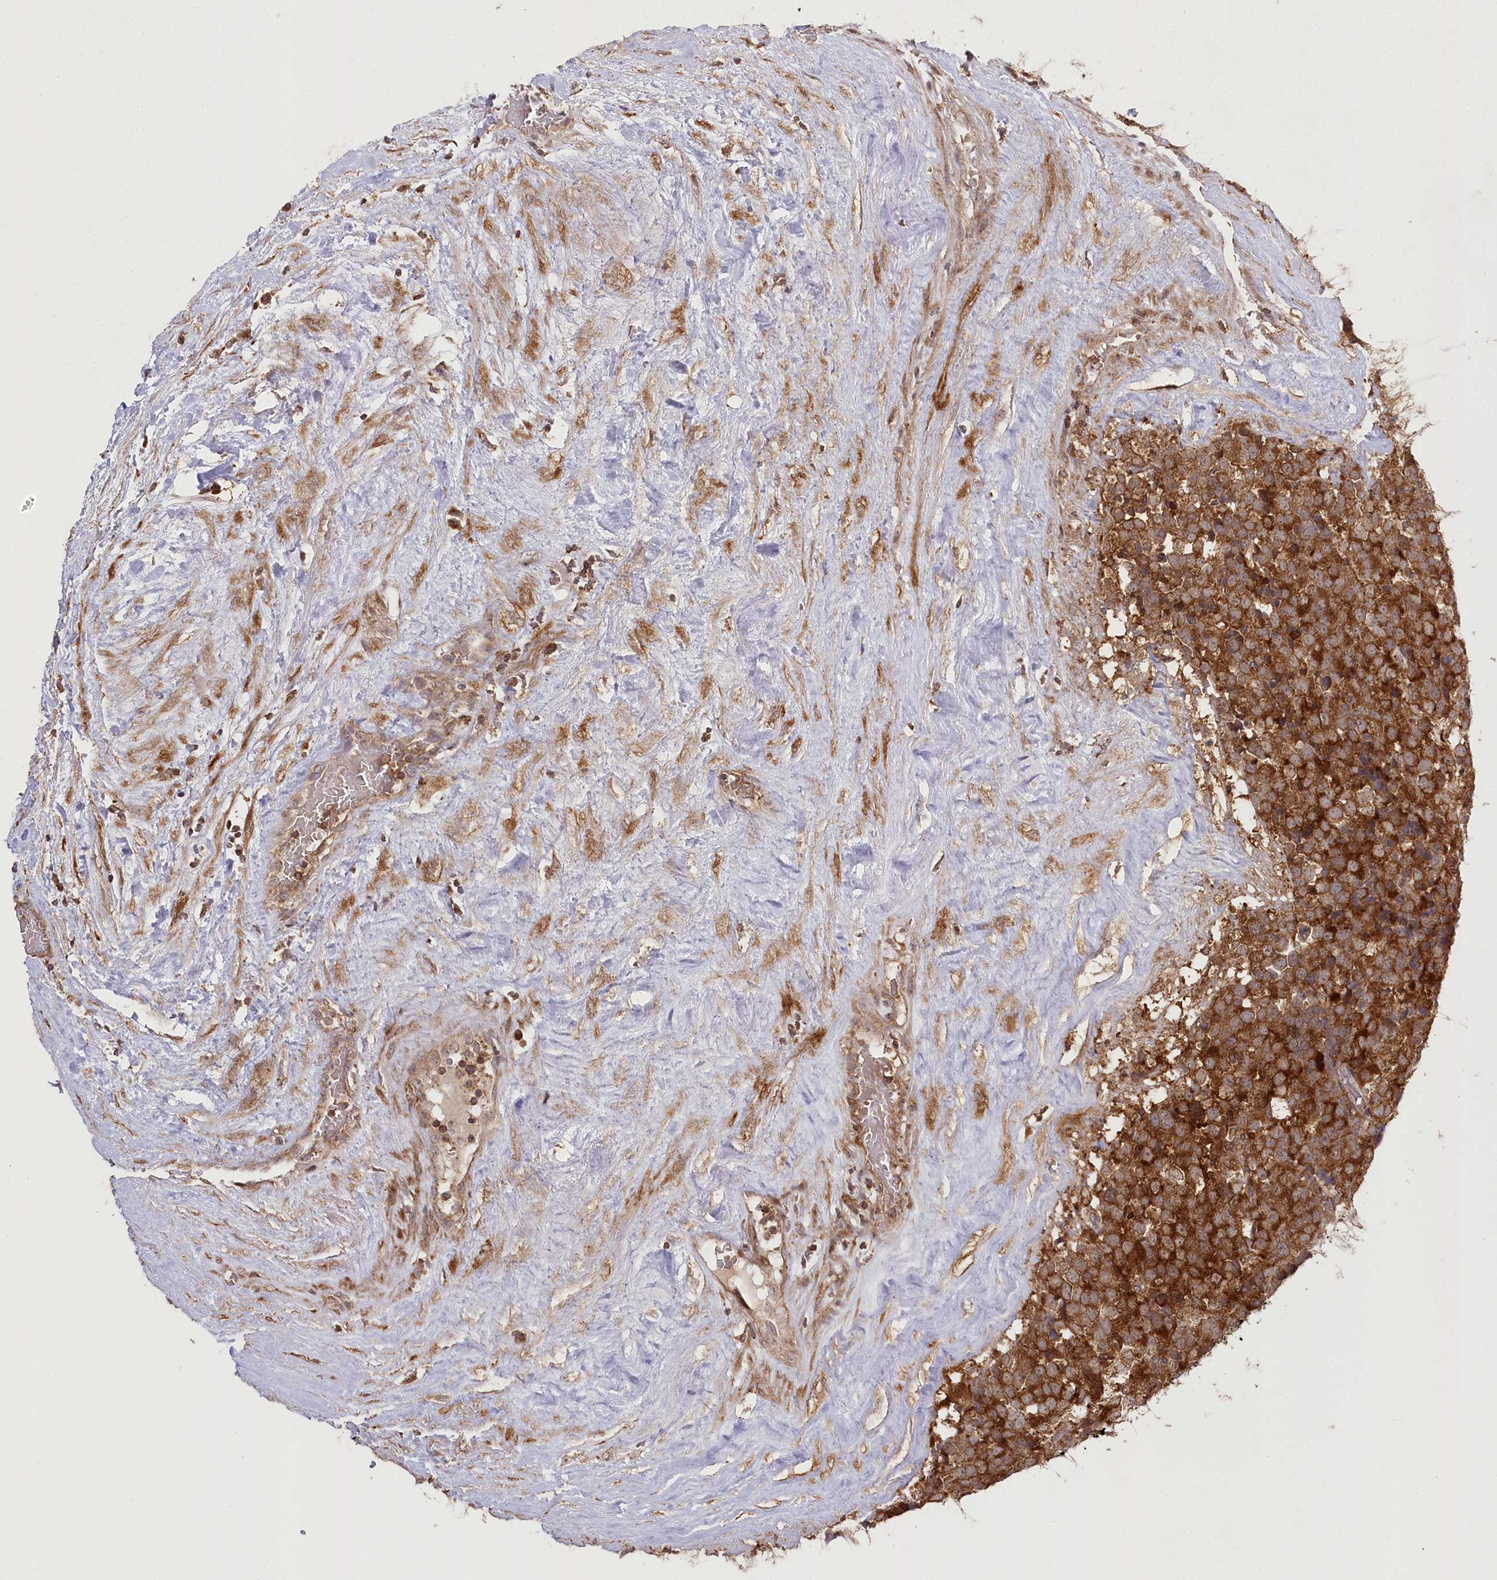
{"staining": {"intensity": "strong", "quantity": ">75%", "location": "cytoplasmic/membranous"}, "tissue": "testis cancer", "cell_type": "Tumor cells", "image_type": "cancer", "snomed": [{"axis": "morphology", "description": "Seminoma, NOS"}, {"axis": "topography", "description": "Testis"}], "caption": "Testis cancer tissue demonstrates strong cytoplasmic/membranous staining in approximately >75% of tumor cells", "gene": "CCDC91", "patient": {"sex": "male", "age": 71}}